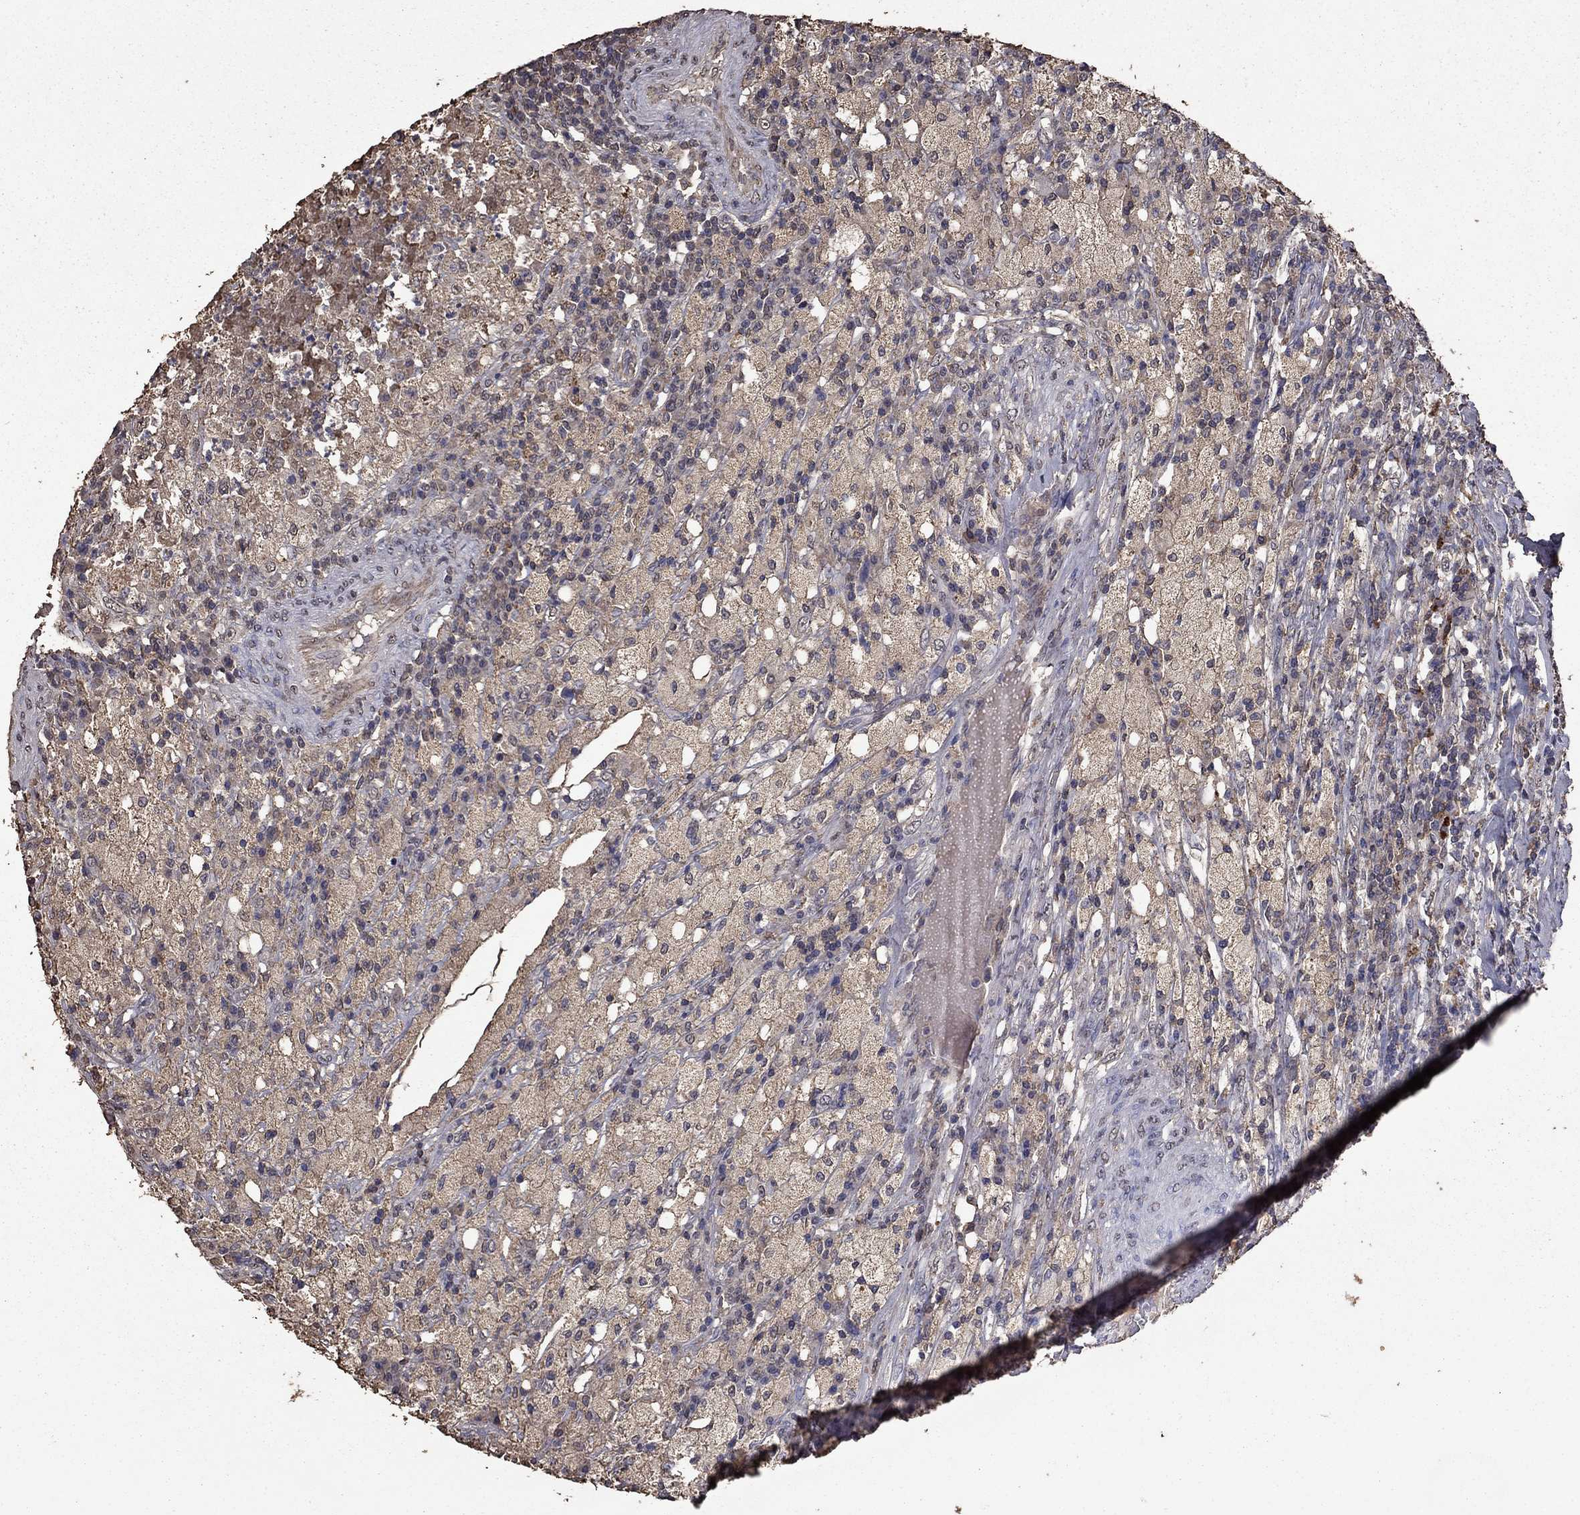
{"staining": {"intensity": "negative", "quantity": "none", "location": "none"}, "tissue": "testis cancer", "cell_type": "Tumor cells", "image_type": "cancer", "snomed": [{"axis": "morphology", "description": "Necrosis, NOS"}, {"axis": "morphology", "description": "Carcinoma, Embryonal, NOS"}, {"axis": "topography", "description": "Testis"}], "caption": "The micrograph exhibits no staining of tumor cells in testis cancer.", "gene": "SERPINA5", "patient": {"sex": "male", "age": 19}}